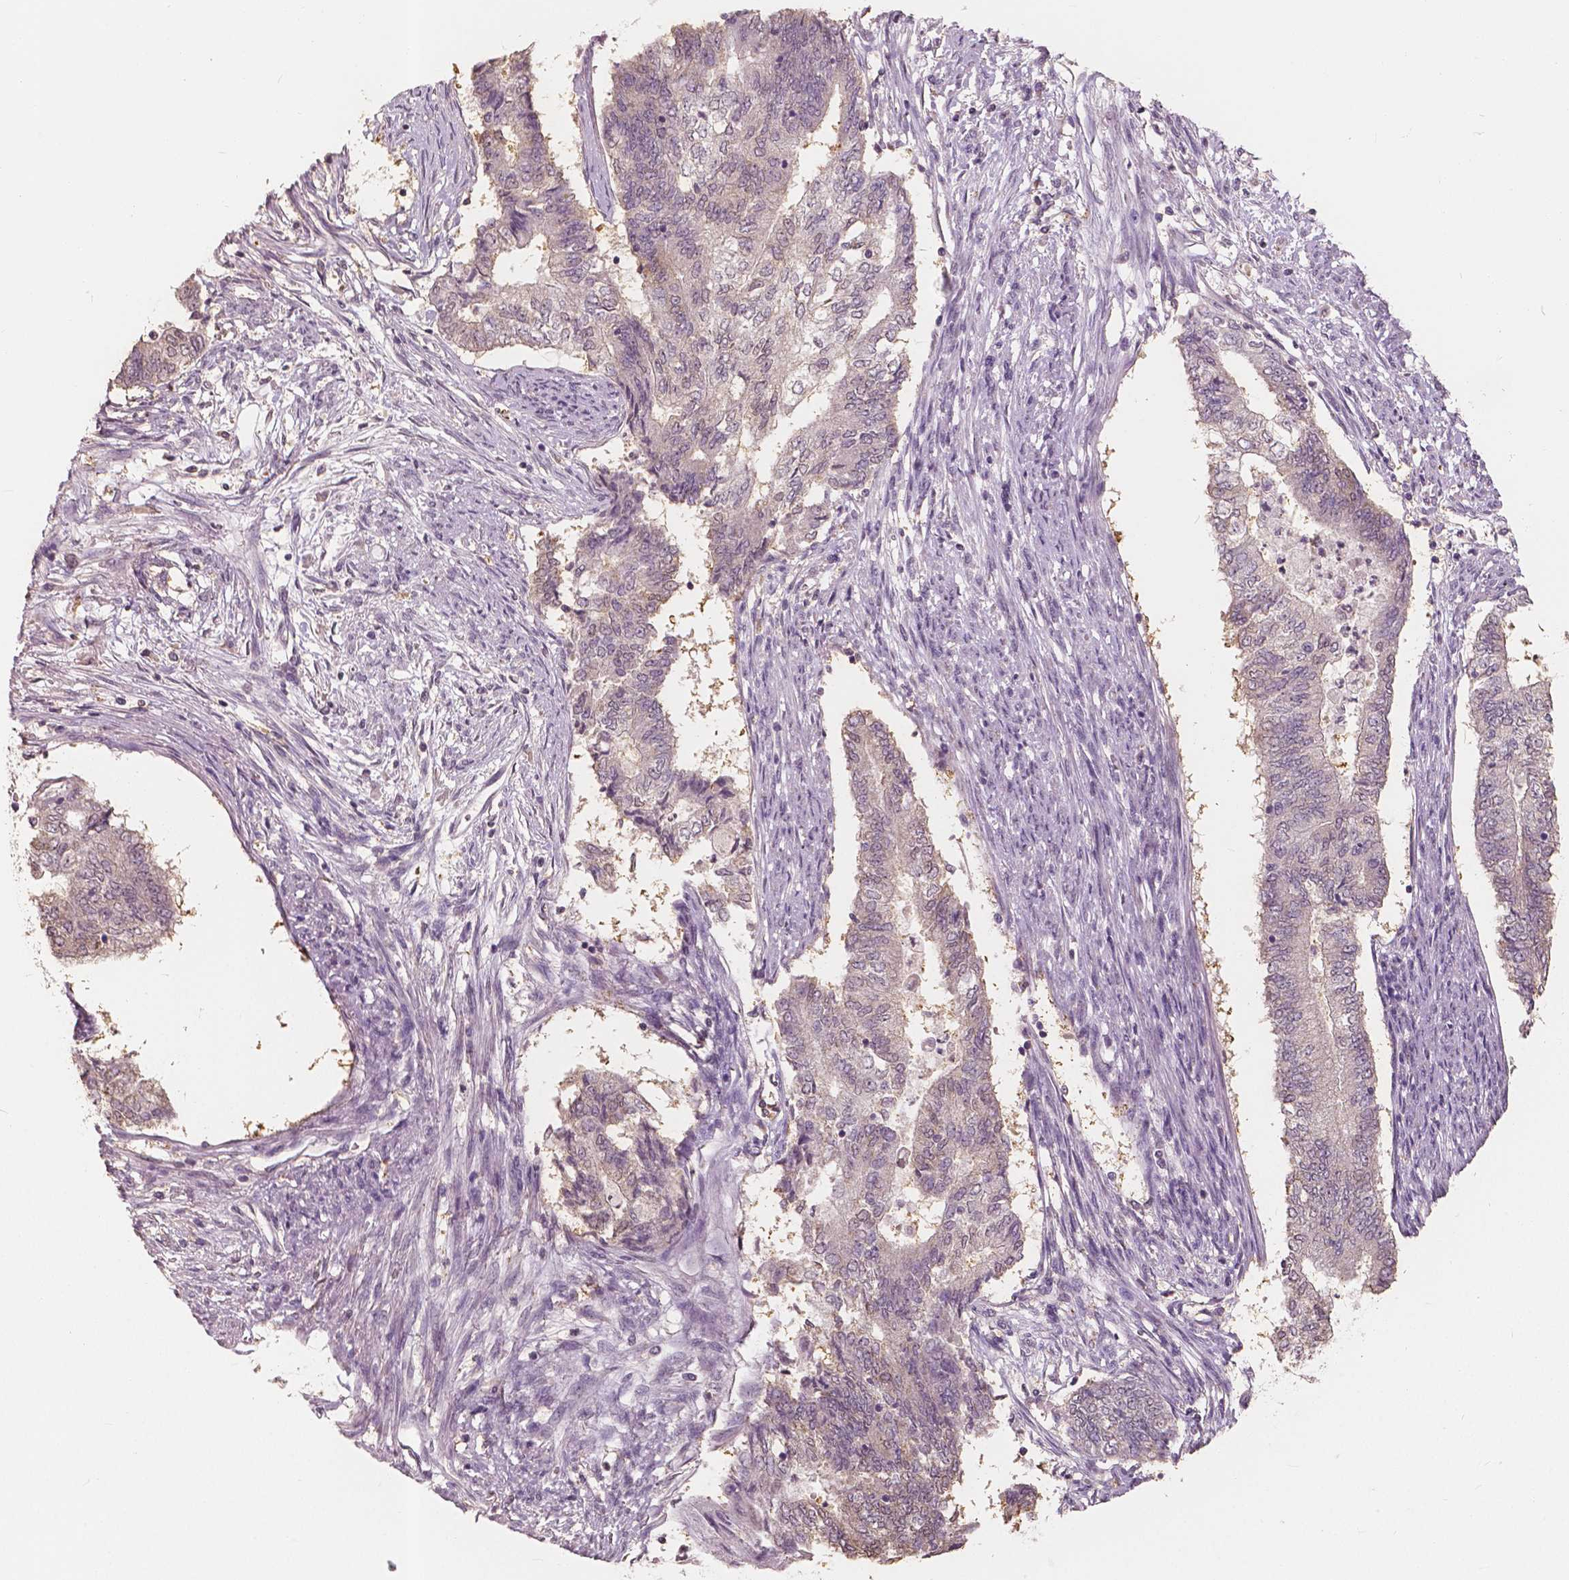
{"staining": {"intensity": "negative", "quantity": "none", "location": "none"}, "tissue": "endometrial cancer", "cell_type": "Tumor cells", "image_type": "cancer", "snomed": [{"axis": "morphology", "description": "Adenocarcinoma, NOS"}, {"axis": "topography", "description": "Endometrium"}], "caption": "Tumor cells show no significant expression in endometrial cancer (adenocarcinoma).", "gene": "SAT2", "patient": {"sex": "female", "age": 65}}